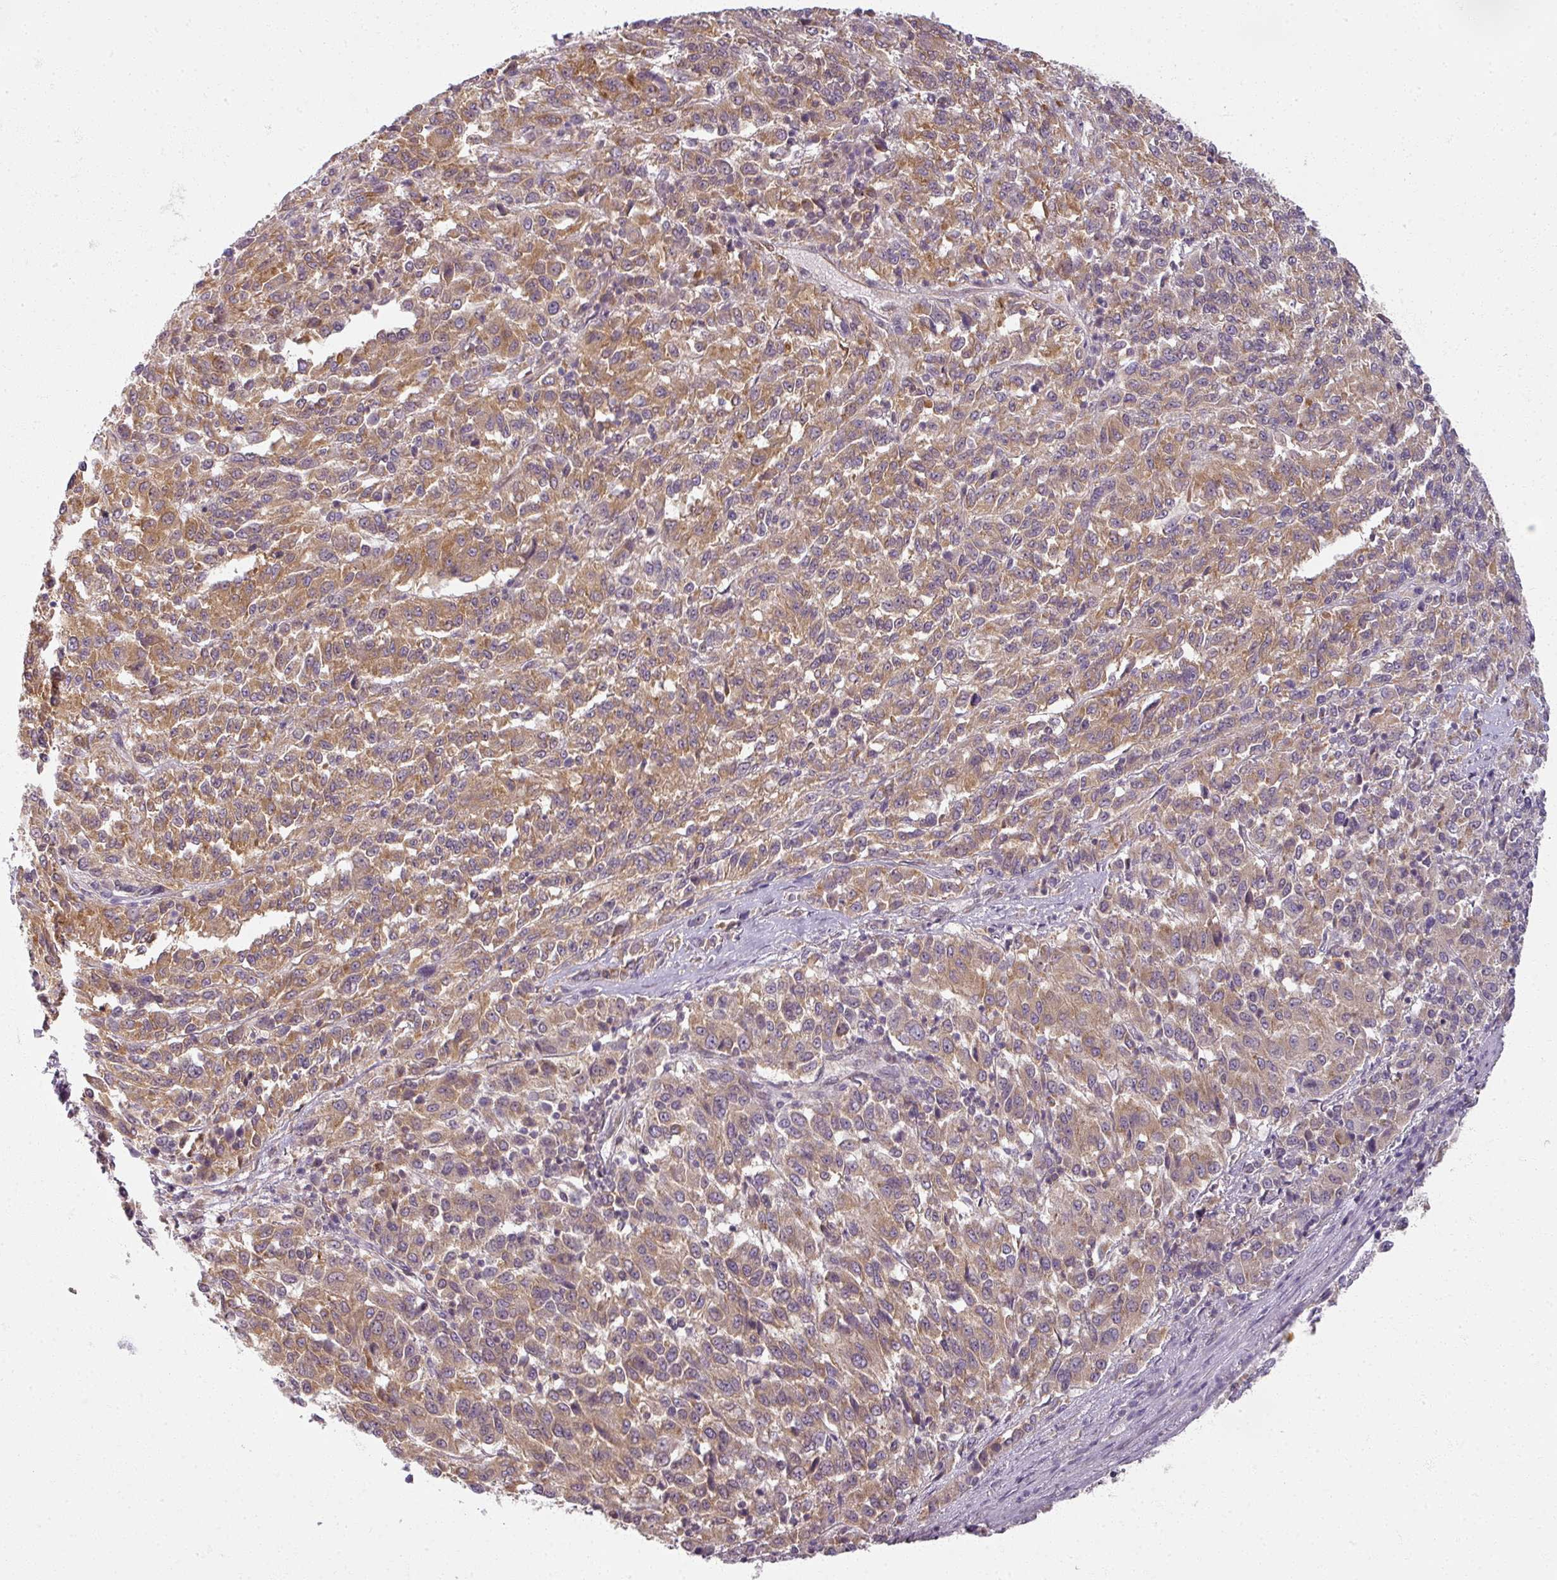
{"staining": {"intensity": "moderate", "quantity": ">75%", "location": "cytoplasmic/membranous"}, "tissue": "melanoma", "cell_type": "Tumor cells", "image_type": "cancer", "snomed": [{"axis": "morphology", "description": "Malignant melanoma, Metastatic site"}, {"axis": "topography", "description": "Lung"}], "caption": "This micrograph exhibits malignant melanoma (metastatic site) stained with IHC to label a protein in brown. The cytoplasmic/membranous of tumor cells show moderate positivity for the protein. Nuclei are counter-stained blue.", "gene": "AGPAT4", "patient": {"sex": "male", "age": 64}}